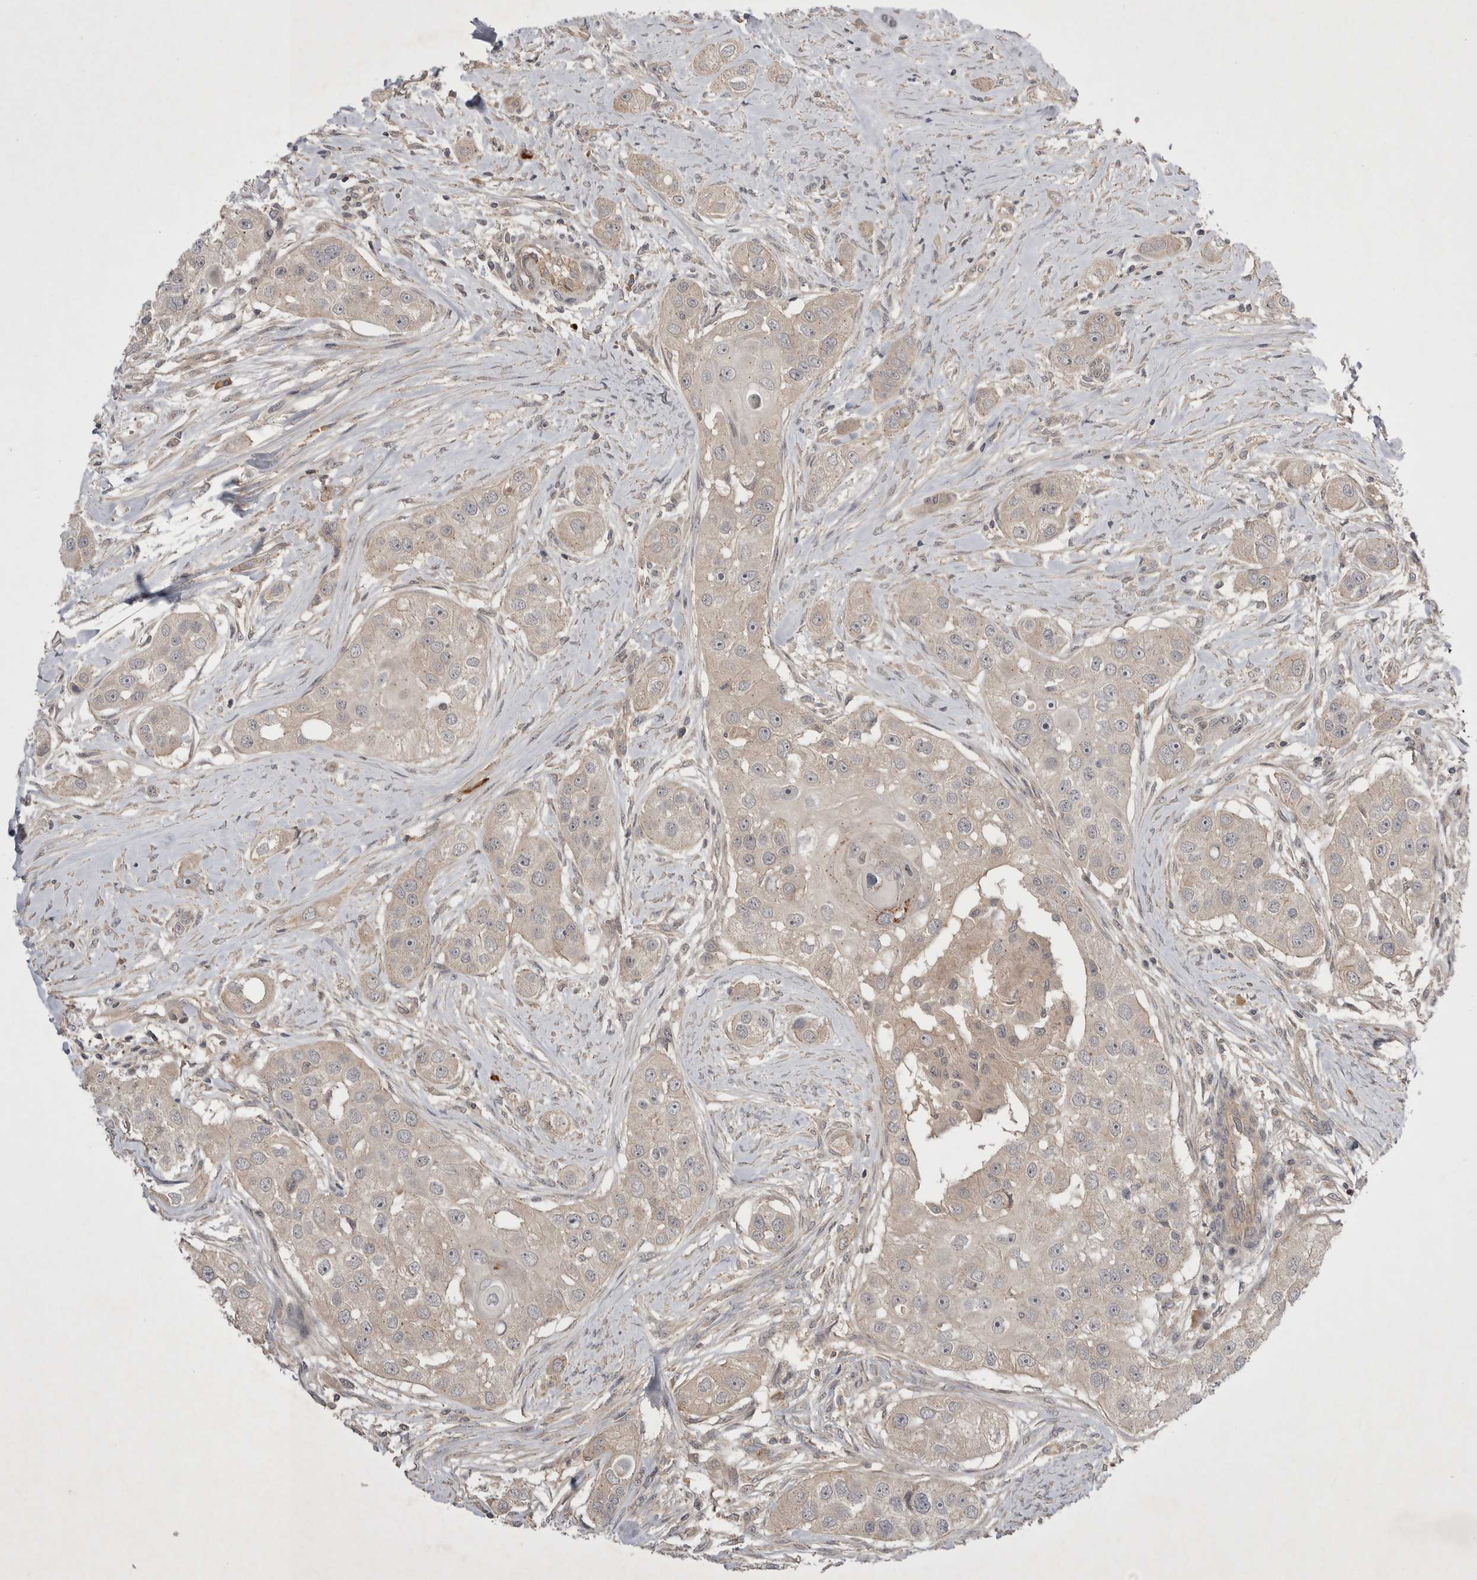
{"staining": {"intensity": "negative", "quantity": "none", "location": "none"}, "tissue": "head and neck cancer", "cell_type": "Tumor cells", "image_type": "cancer", "snomed": [{"axis": "morphology", "description": "Normal tissue, NOS"}, {"axis": "morphology", "description": "Squamous cell carcinoma, NOS"}, {"axis": "topography", "description": "Skeletal muscle"}, {"axis": "topography", "description": "Head-Neck"}], "caption": "Immunohistochemical staining of head and neck cancer (squamous cell carcinoma) displays no significant positivity in tumor cells.", "gene": "NRCAM", "patient": {"sex": "male", "age": 51}}